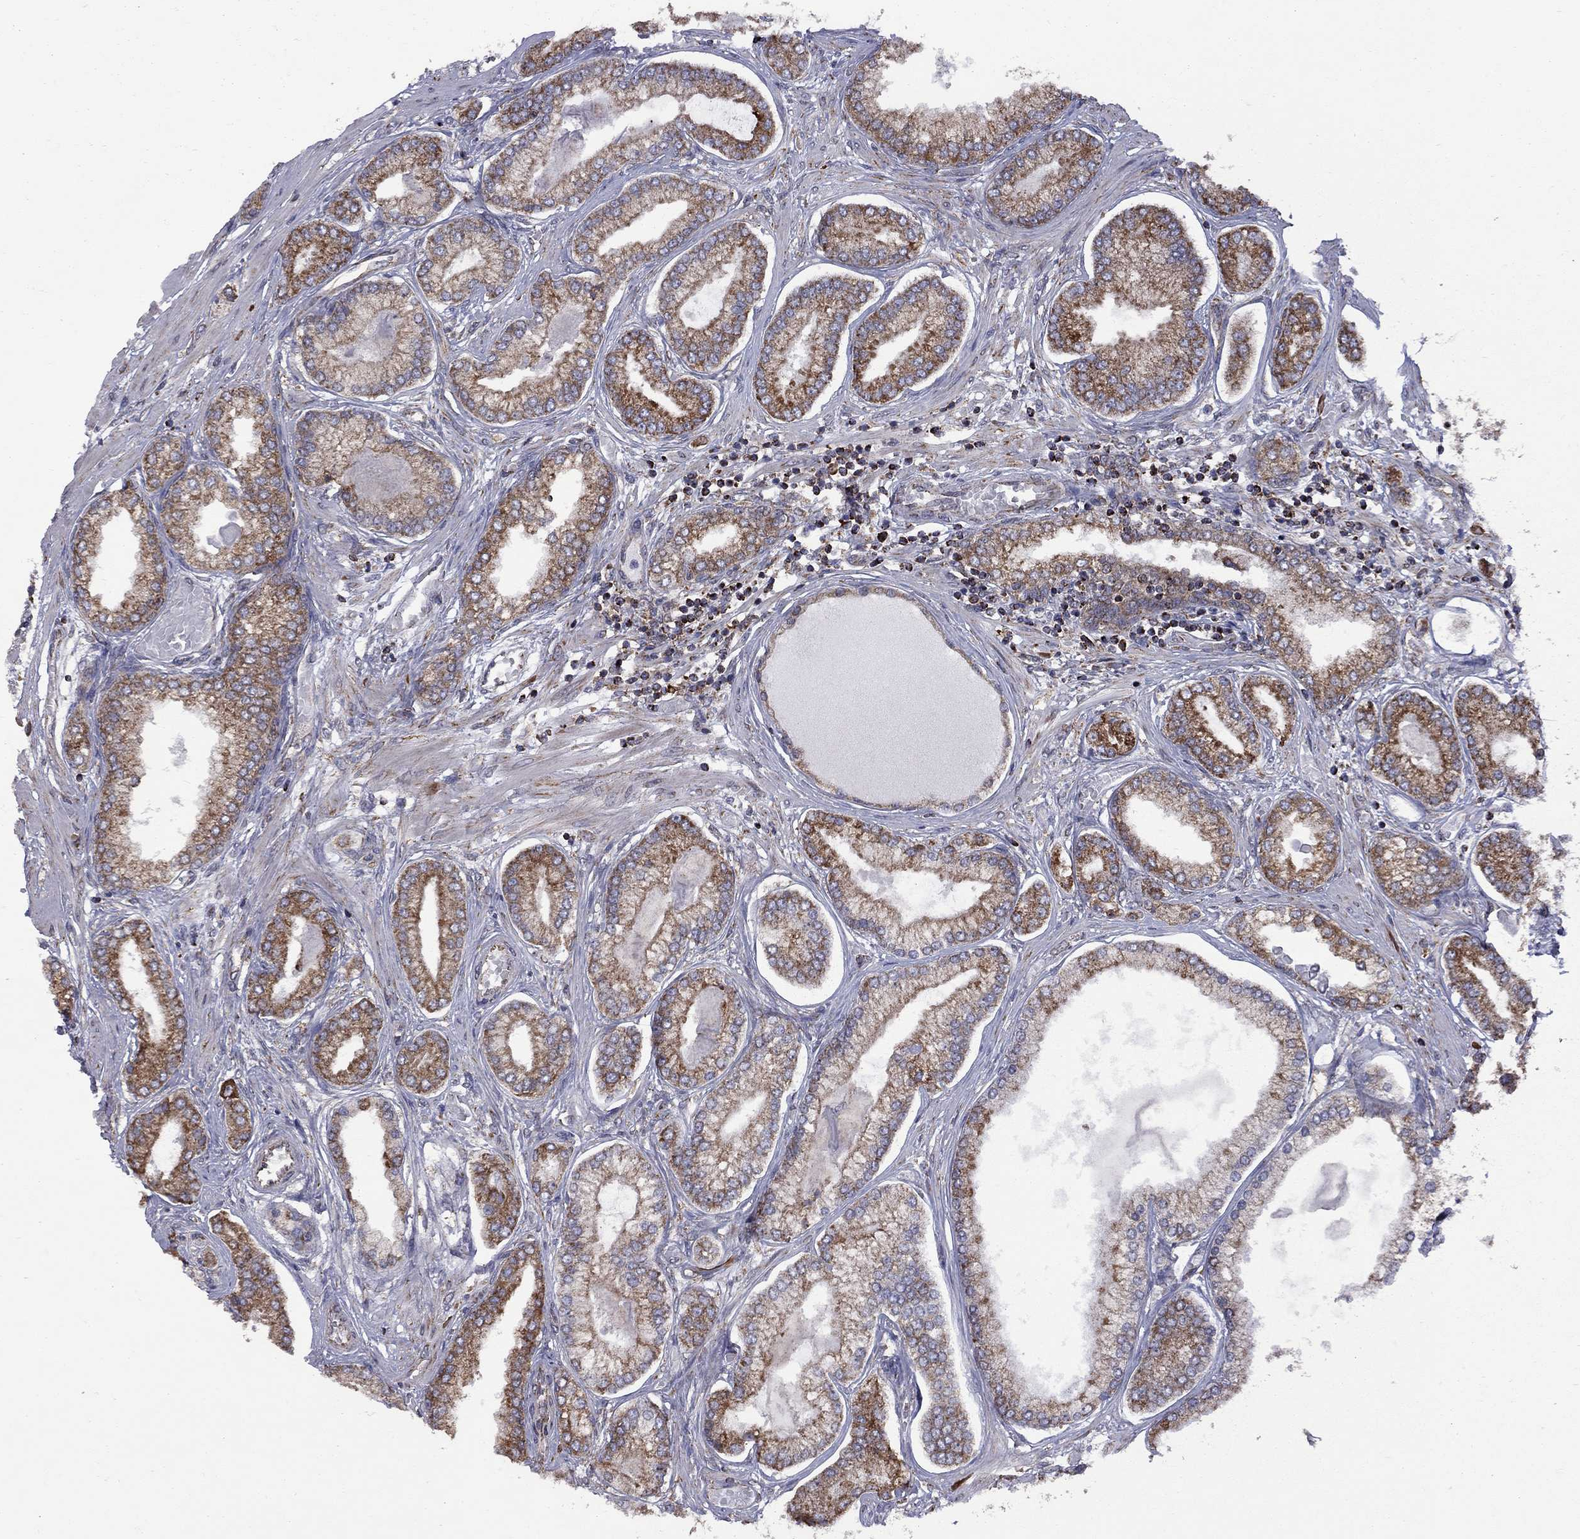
{"staining": {"intensity": "strong", "quantity": "25%-75%", "location": "cytoplasmic/membranous"}, "tissue": "prostate cancer", "cell_type": "Tumor cells", "image_type": "cancer", "snomed": [{"axis": "morphology", "description": "Adenocarcinoma, Low grade"}, {"axis": "topography", "description": "Prostate"}], "caption": "This image exhibits IHC staining of human prostate adenocarcinoma (low-grade), with high strong cytoplasmic/membranous staining in about 25%-75% of tumor cells.", "gene": "CLPTM1", "patient": {"sex": "male", "age": 57}}